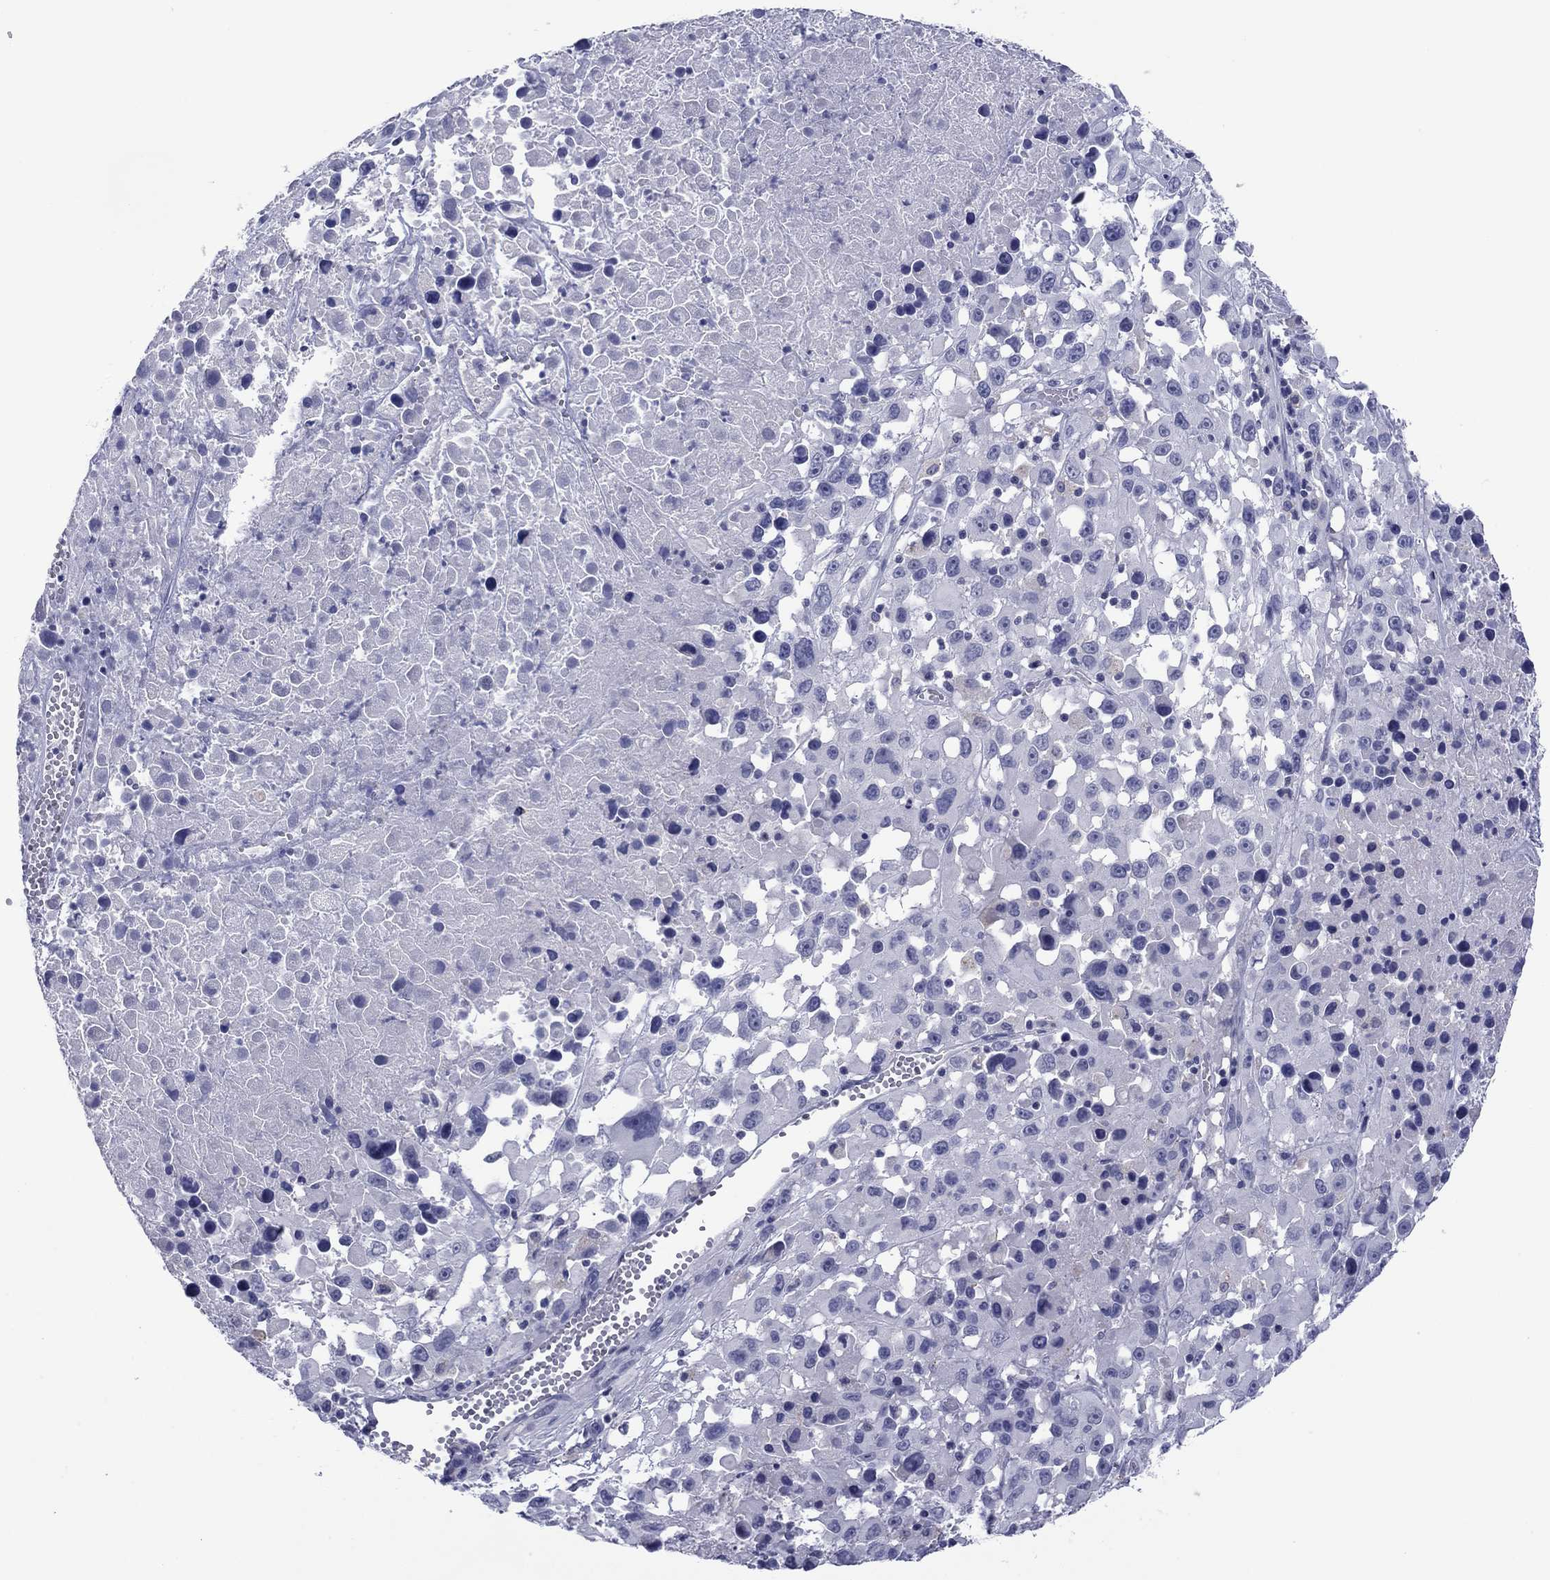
{"staining": {"intensity": "negative", "quantity": "none", "location": "none"}, "tissue": "melanoma", "cell_type": "Tumor cells", "image_type": "cancer", "snomed": [{"axis": "morphology", "description": "Malignant melanoma, Metastatic site"}, {"axis": "topography", "description": "Lymph node"}], "caption": "A high-resolution photomicrograph shows immunohistochemistry (IHC) staining of melanoma, which demonstrates no significant positivity in tumor cells.", "gene": "TCFL5", "patient": {"sex": "male", "age": 50}}